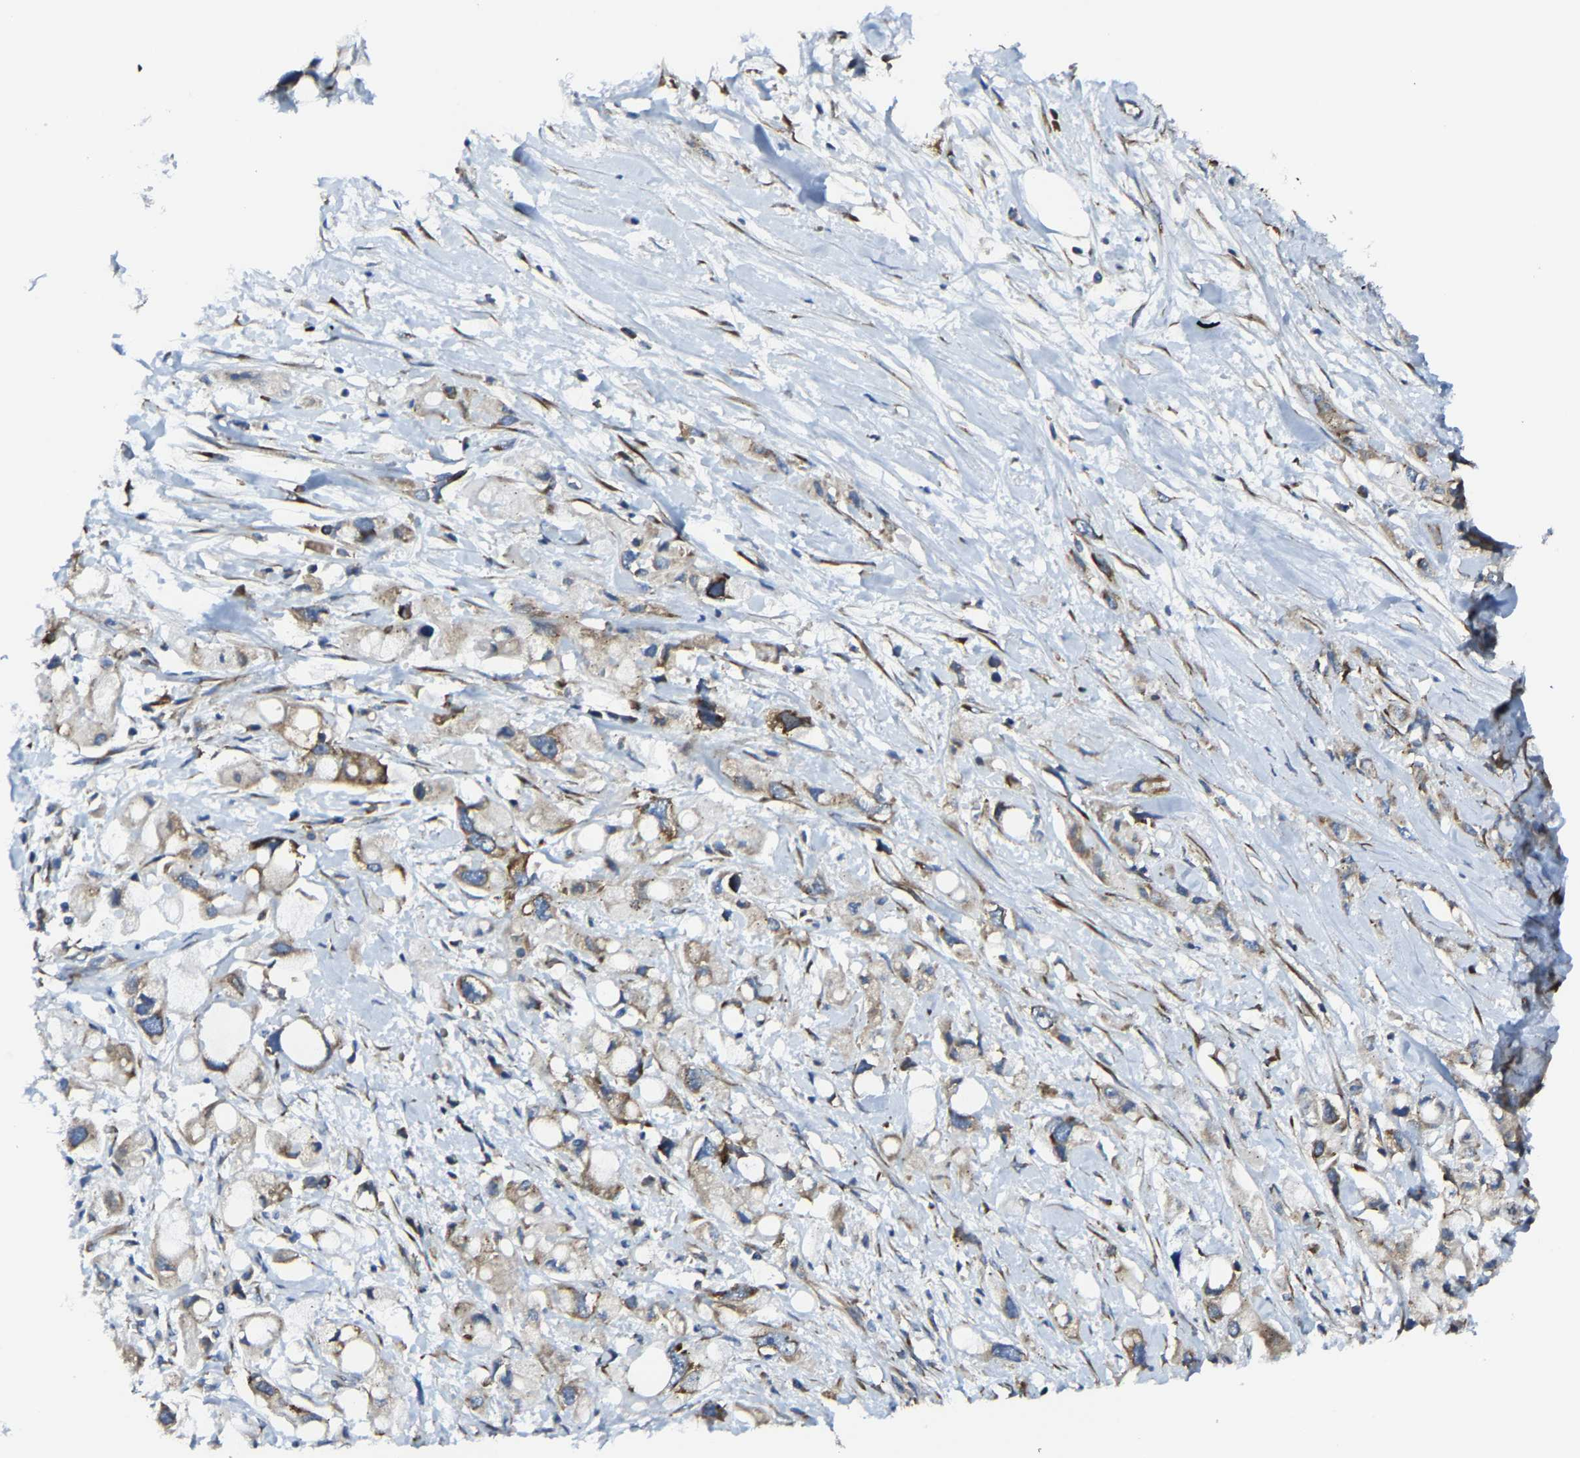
{"staining": {"intensity": "moderate", "quantity": ">75%", "location": "cytoplasmic/membranous"}, "tissue": "pancreatic cancer", "cell_type": "Tumor cells", "image_type": "cancer", "snomed": [{"axis": "morphology", "description": "Adenocarcinoma, NOS"}, {"axis": "topography", "description": "Pancreas"}], "caption": "High-magnification brightfield microscopy of adenocarcinoma (pancreatic) stained with DAB (brown) and counterstained with hematoxylin (blue). tumor cells exhibit moderate cytoplasmic/membranous staining is seen in approximately>75% of cells. The staining was performed using DAB, with brown indicating positive protein expression. Nuclei are stained blue with hematoxylin.", "gene": "G3BP2", "patient": {"sex": "female", "age": 56}}